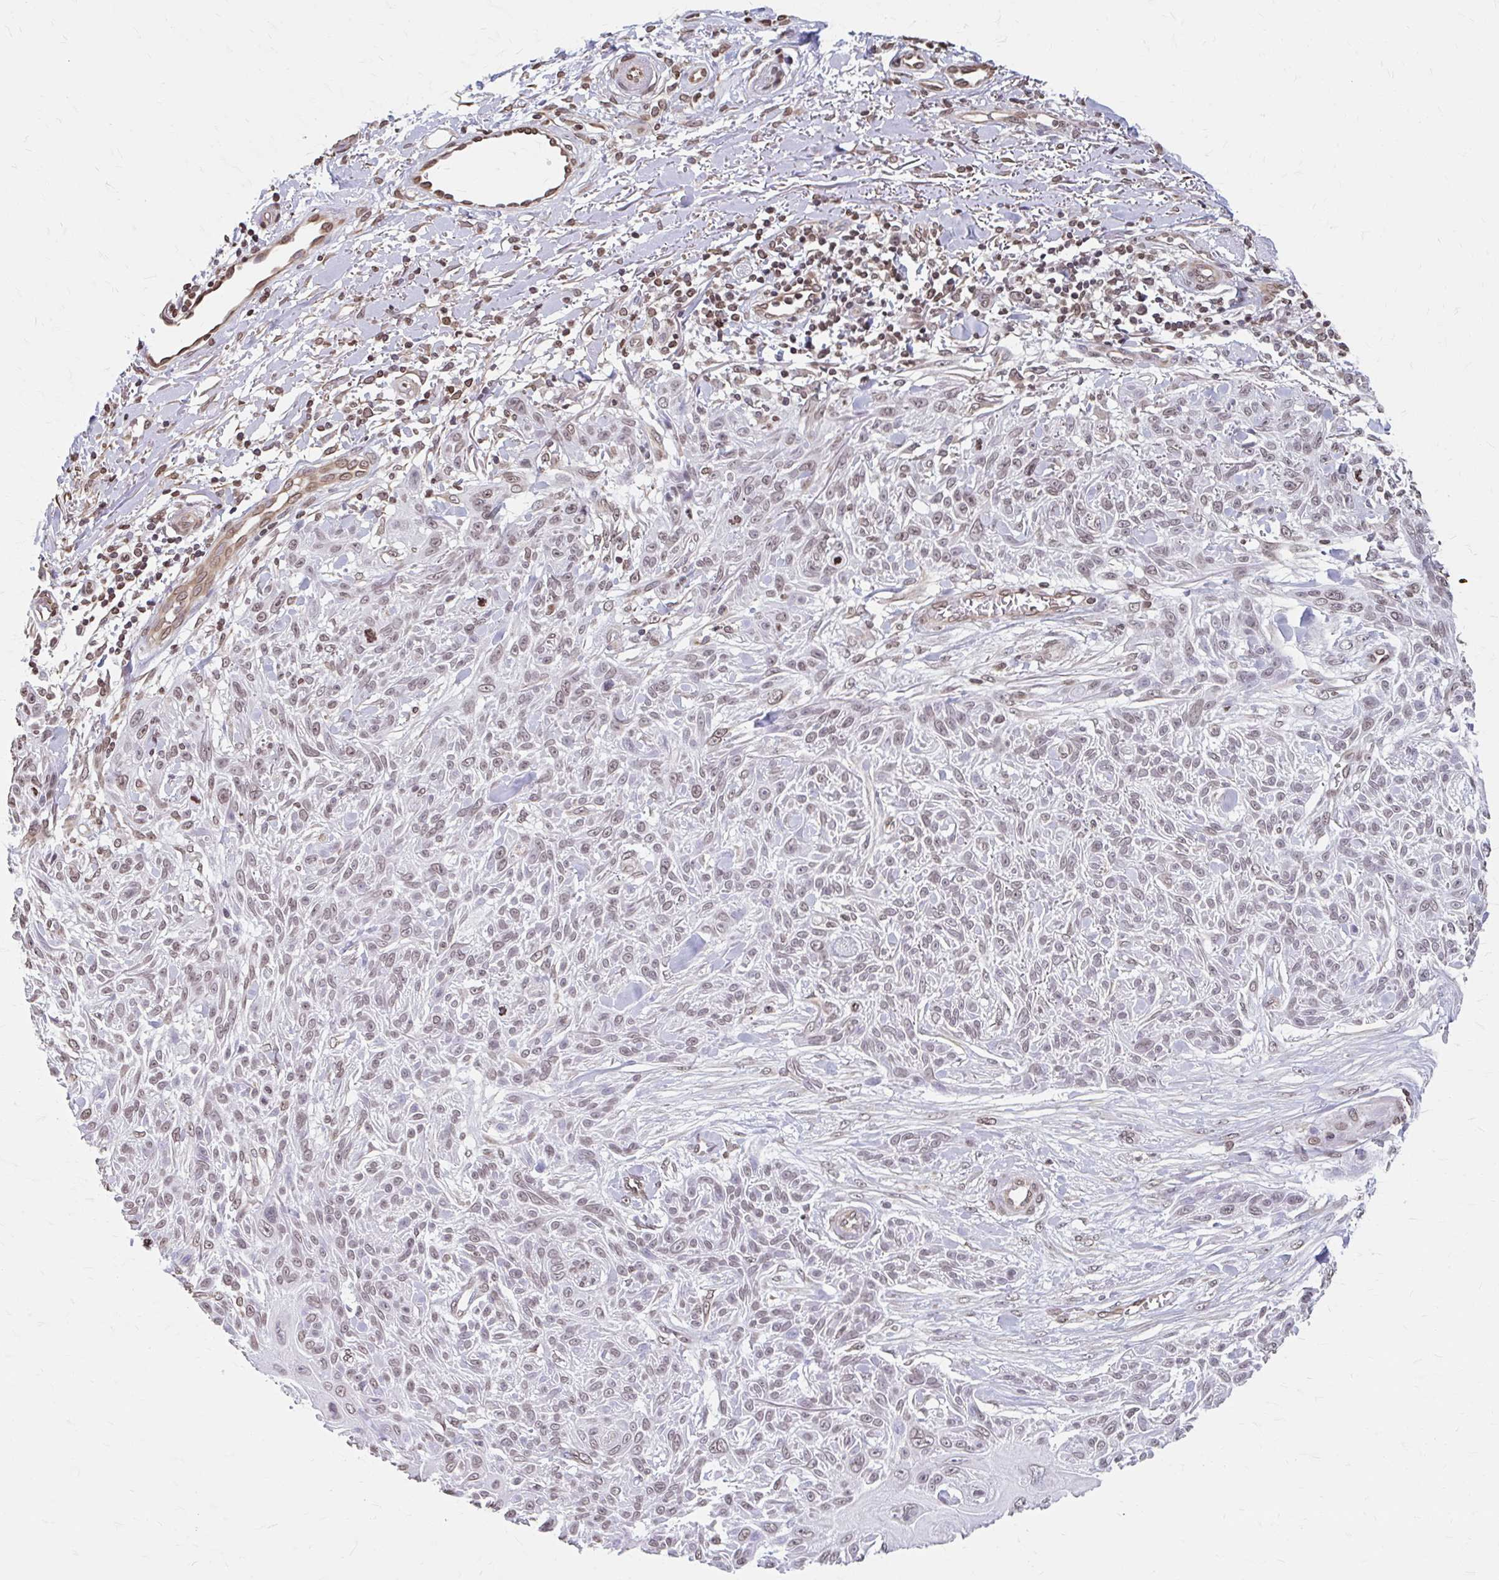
{"staining": {"intensity": "moderate", "quantity": ">75%", "location": "nuclear"}, "tissue": "skin cancer", "cell_type": "Tumor cells", "image_type": "cancer", "snomed": [{"axis": "morphology", "description": "Squamous cell carcinoma, NOS"}, {"axis": "topography", "description": "Skin"}], "caption": "Skin cancer (squamous cell carcinoma) was stained to show a protein in brown. There is medium levels of moderate nuclear staining in about >75% of tumor cells.", "gene": "ORC3", "patient": {"sex": "male", "age": 86}}